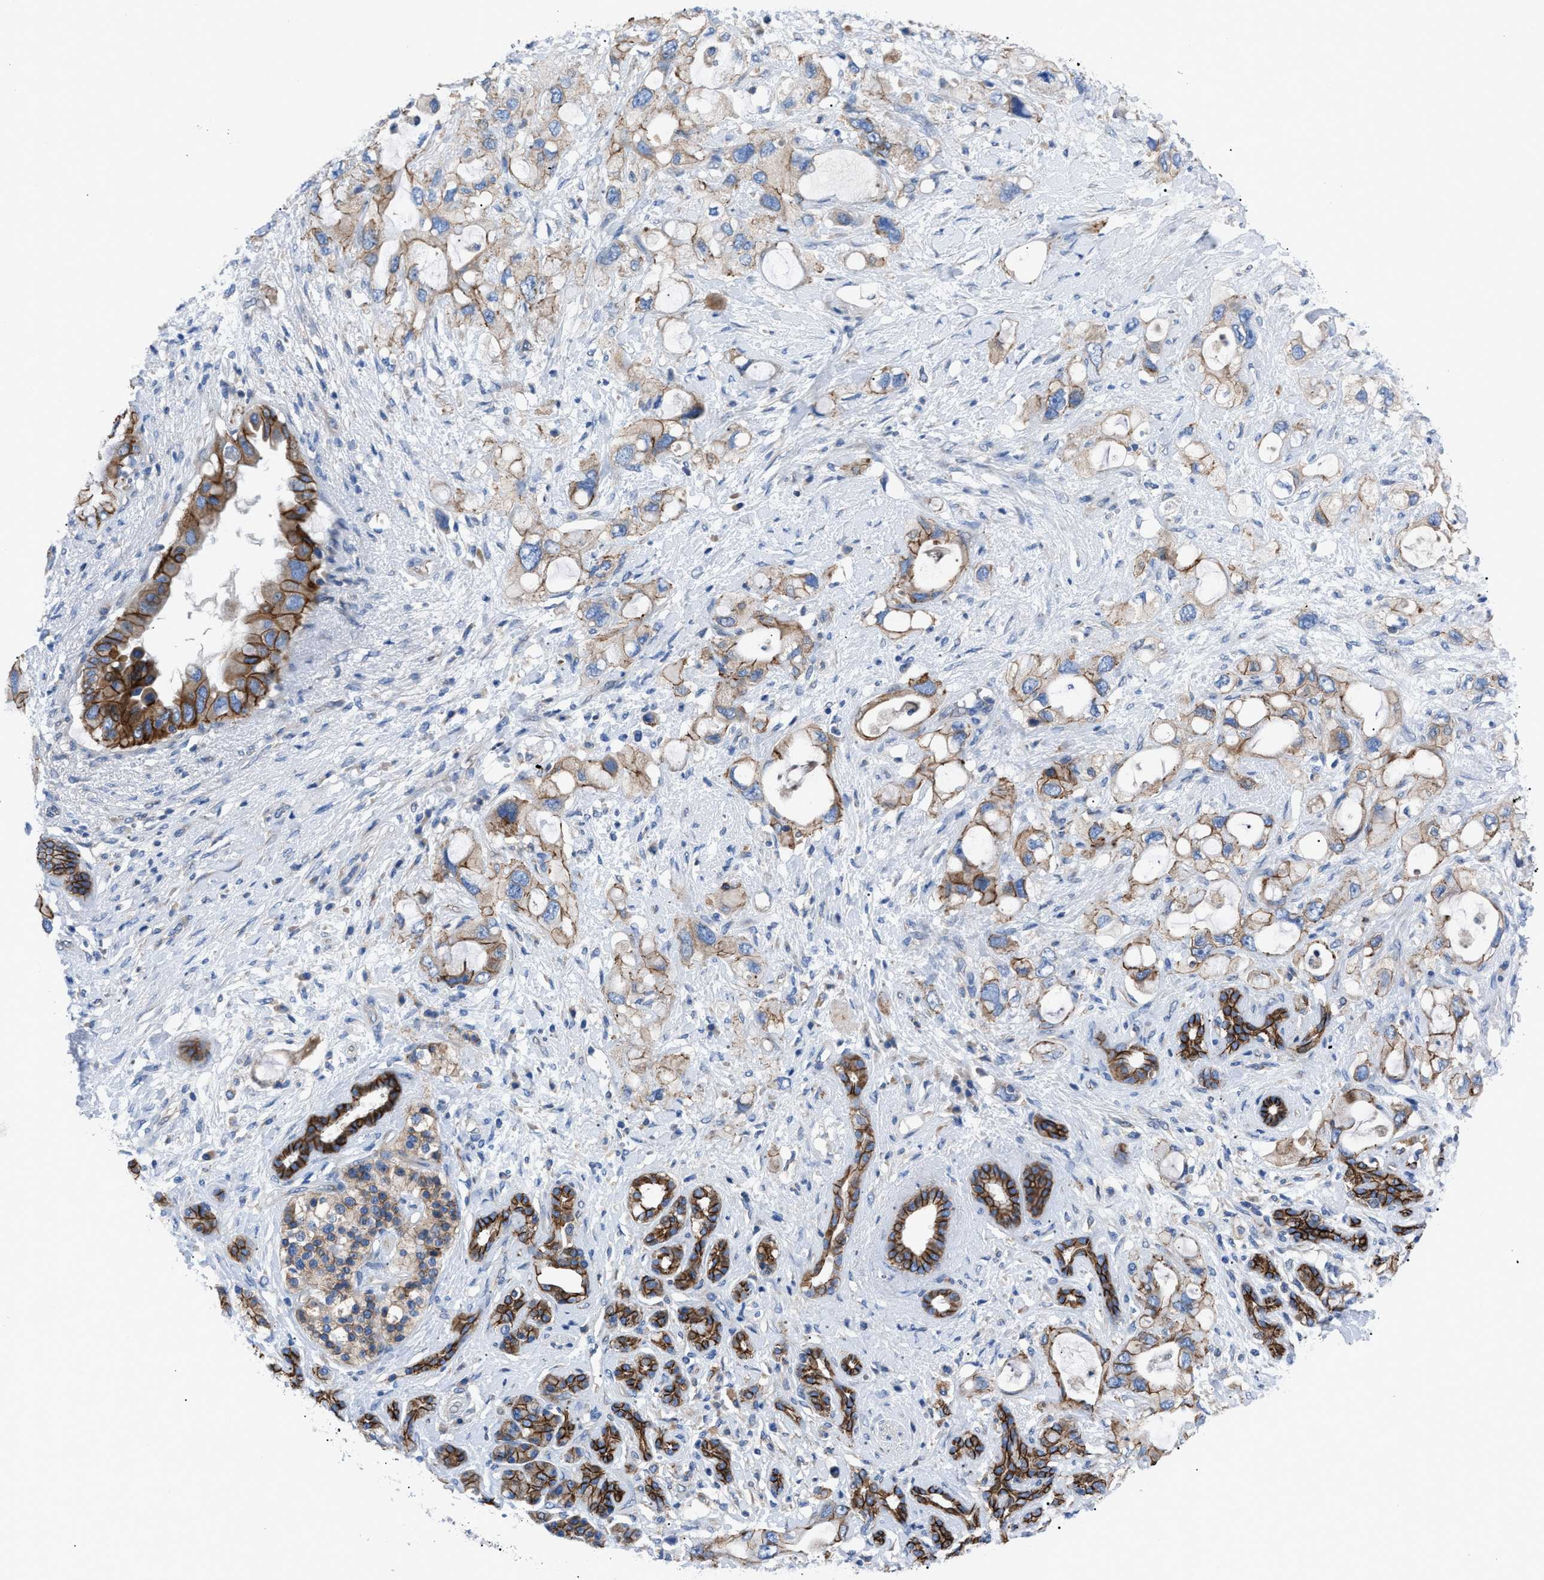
{"staining": {"intensity": "moderate", "quantity": "25%-75%", "location": "cytoplasmic/membranous"}, "tissue": "pancreatic cancer", "cell_type": "Tumor cells", "image_type": "cancer", "snomed": [{"axis": "morphology", "description": "Adenocarcinoma, NOS"}, {"axis": "topography", "description": "Pancreas"}], "caption": "Pancreatic cancer (adenocarcinoma) stained with a protein marker displays moderate staining in tumor cells.", "gene": "ZDHHC24", "patient": {"sex": "female", "age": 56}}